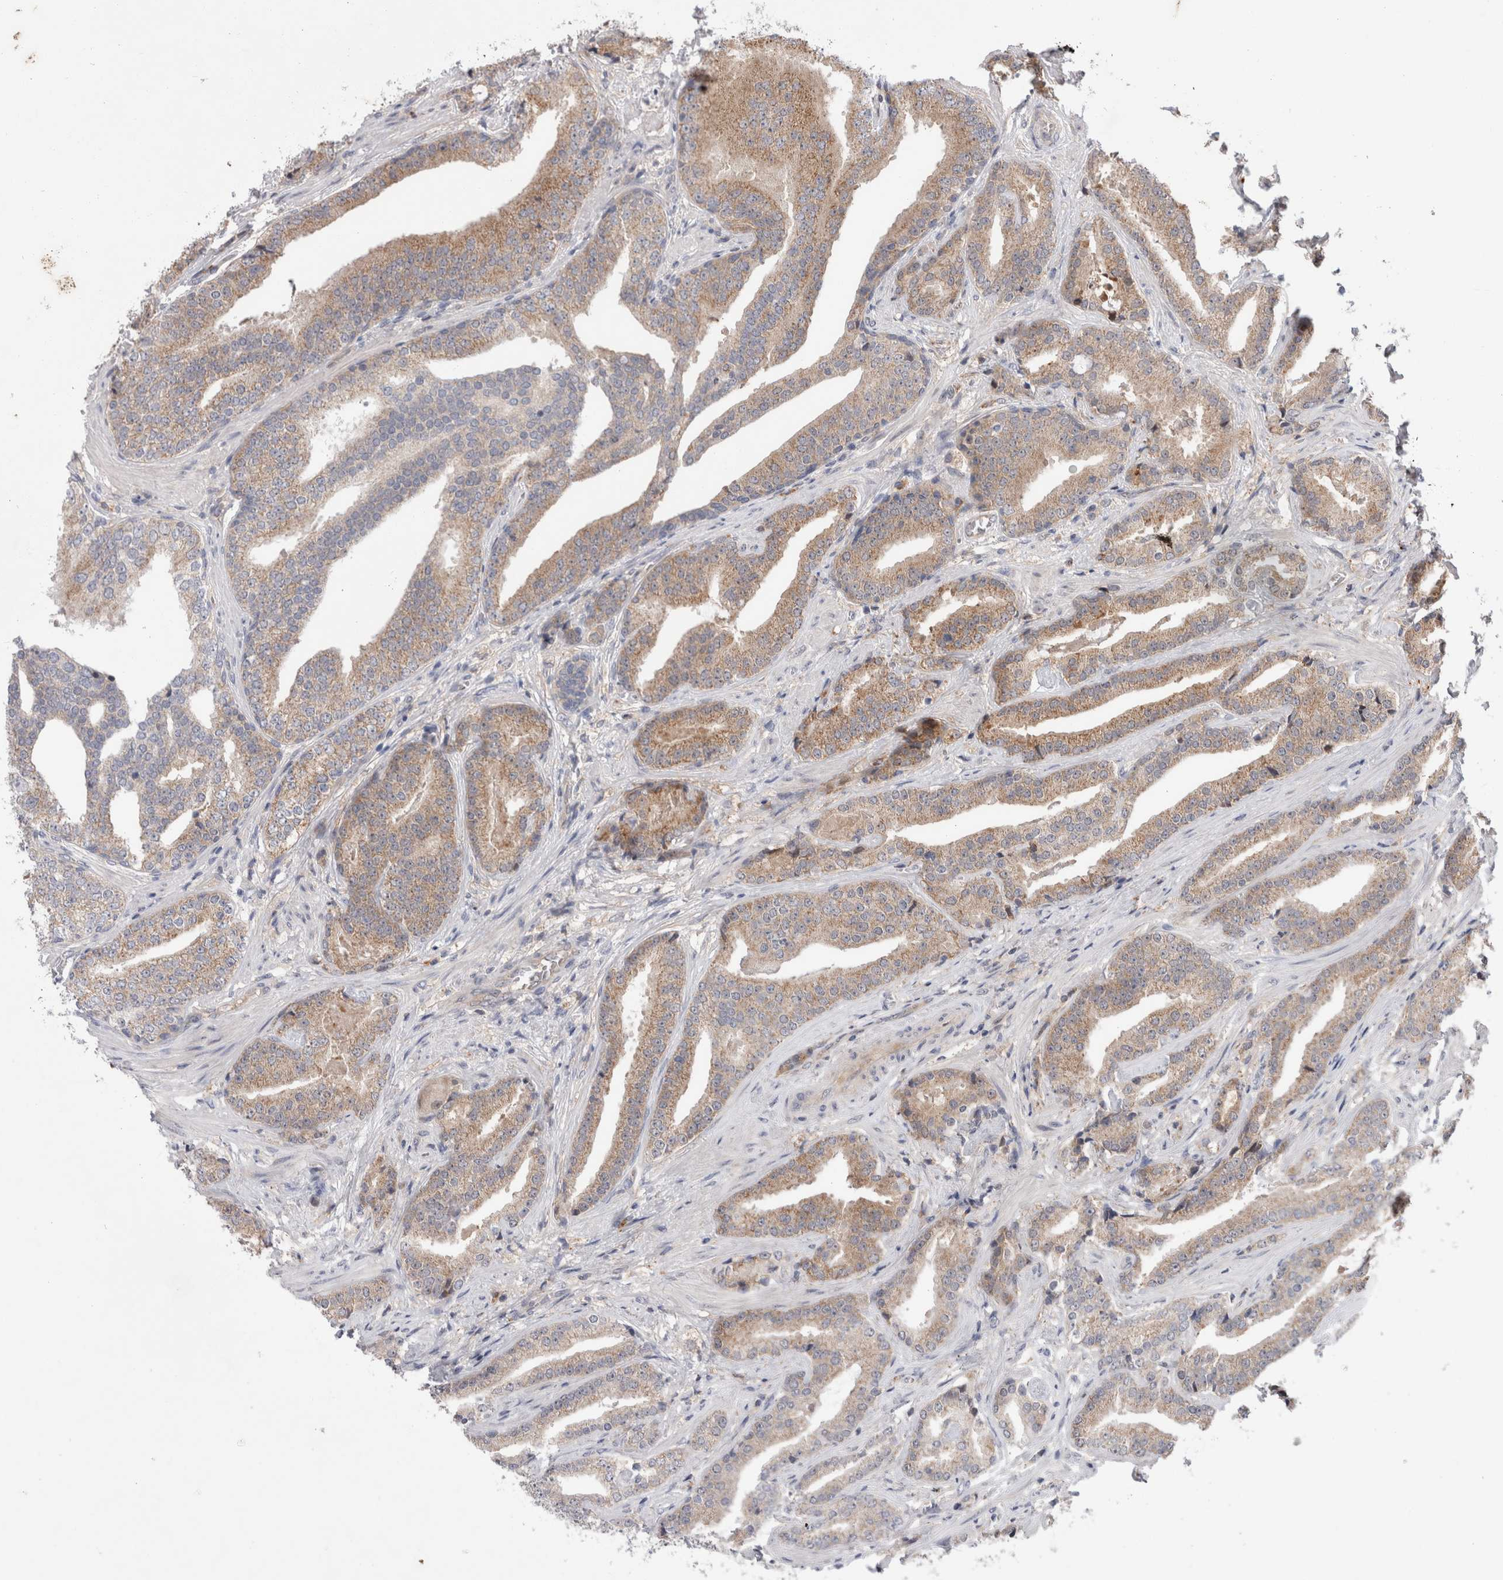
{"staining": {"intensity": "weak", "quantity": ">75%", "location": "cytoplasmic/membranous"}, "tissue": "prostate cancer", "cell_type": "Tumor cells", "image_type": "cancer", "snomed": [{"axis": "morphology", "description": "Adenocarcinoma, Low grade"}, {"axis": "topography", "description": "Prostate"}], "caption": "Prostate cancer (low-grade adenocarcinoma) tissue exhibits weak cytoplasmic/membranous positivity in approximately >75% of tumor cells, visualized by immunohistochemistry.", "gene": "MRPL37", "patient": {"sex": "male", "age": 67}}